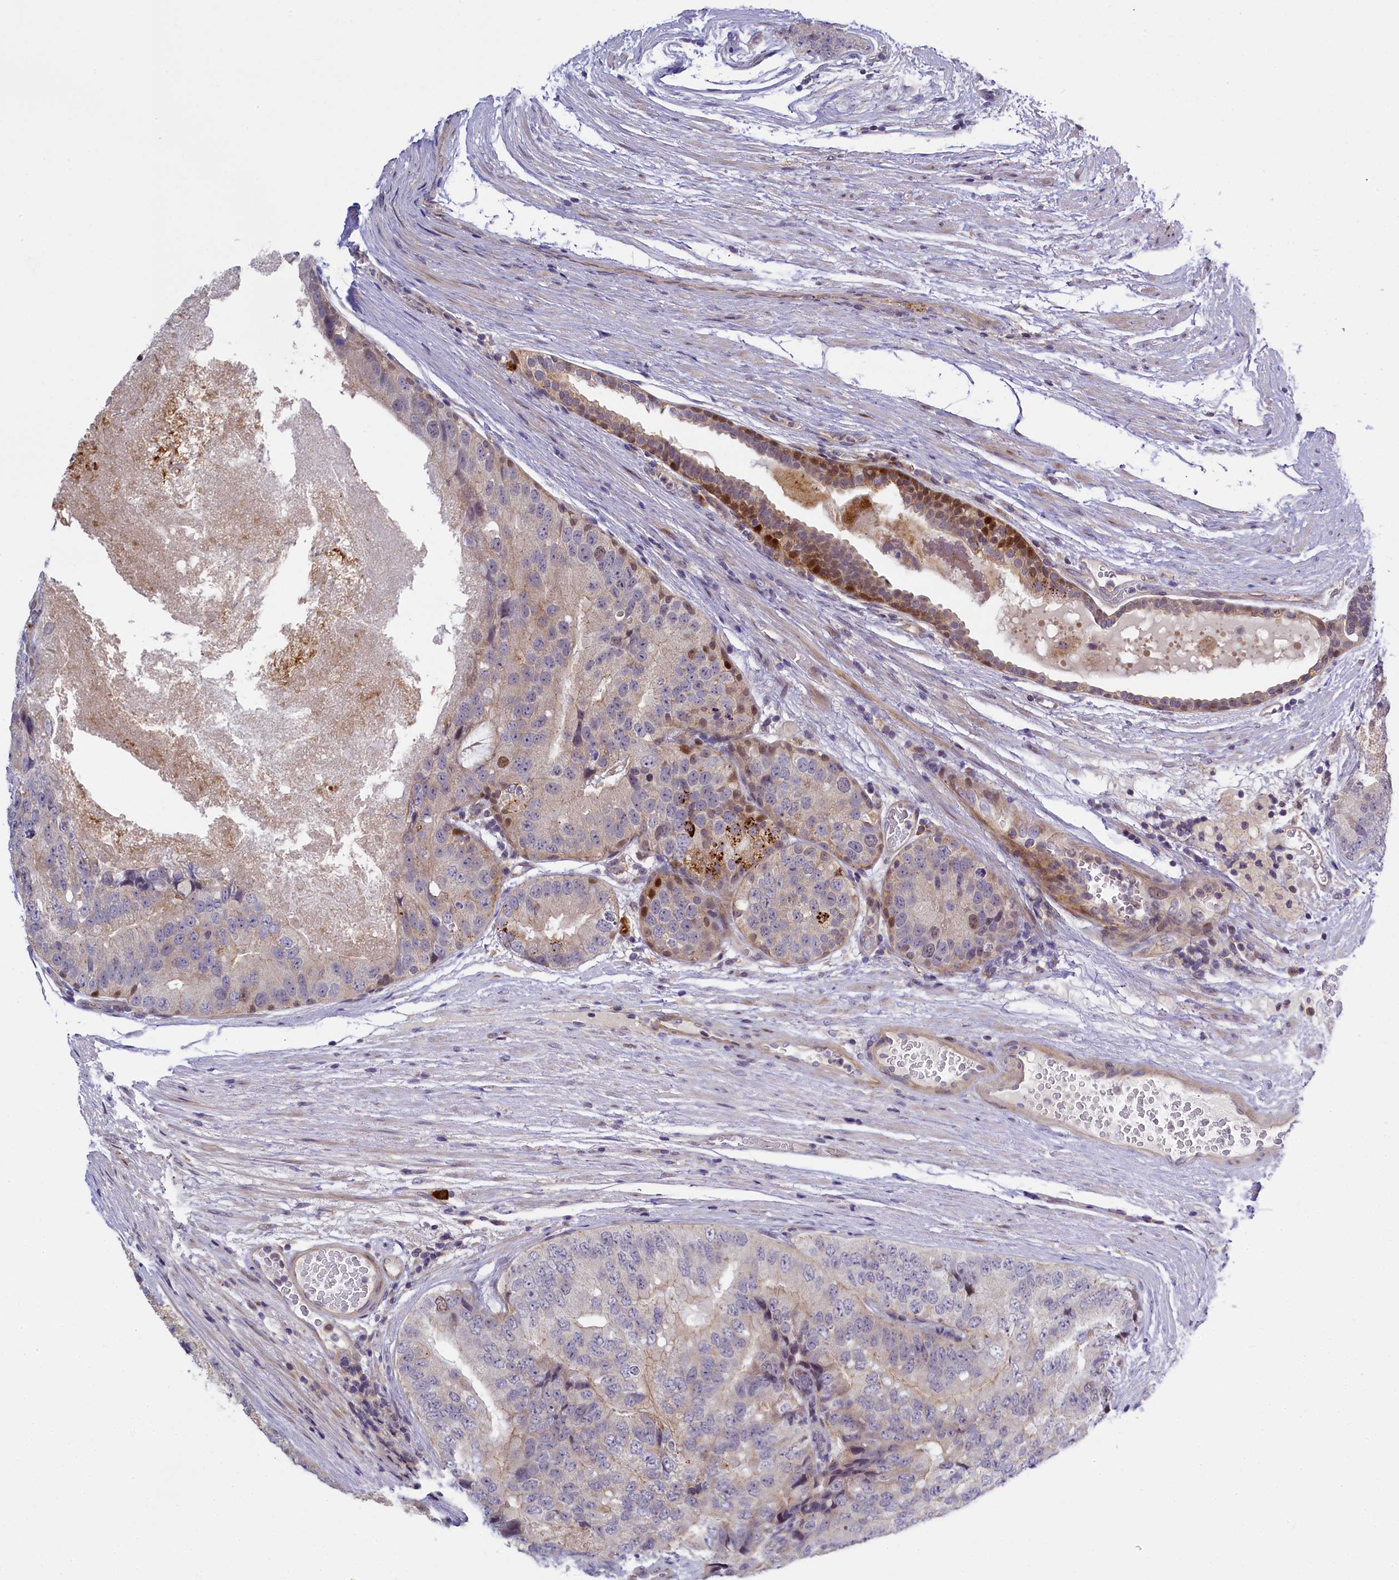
{"staining": {"intensity": "negative", "quantity": "none", "location": "none"}, "tissue": "prostate cancer", "cell_type": "Tumor cells", "image_type": "cancer", "snomed": [{"axis": "morphology", "description": "Adenocarcinoma, High grade"}, {"axis": "topography", "description": "Prostate"}], "caption": "High-grade adenocarcinoma (prostate) stained for a protein using immunohistochemistry shows no expression tumor cells.", "gene": "CCL23", "patient": {"sex": "male", "age": 70}}